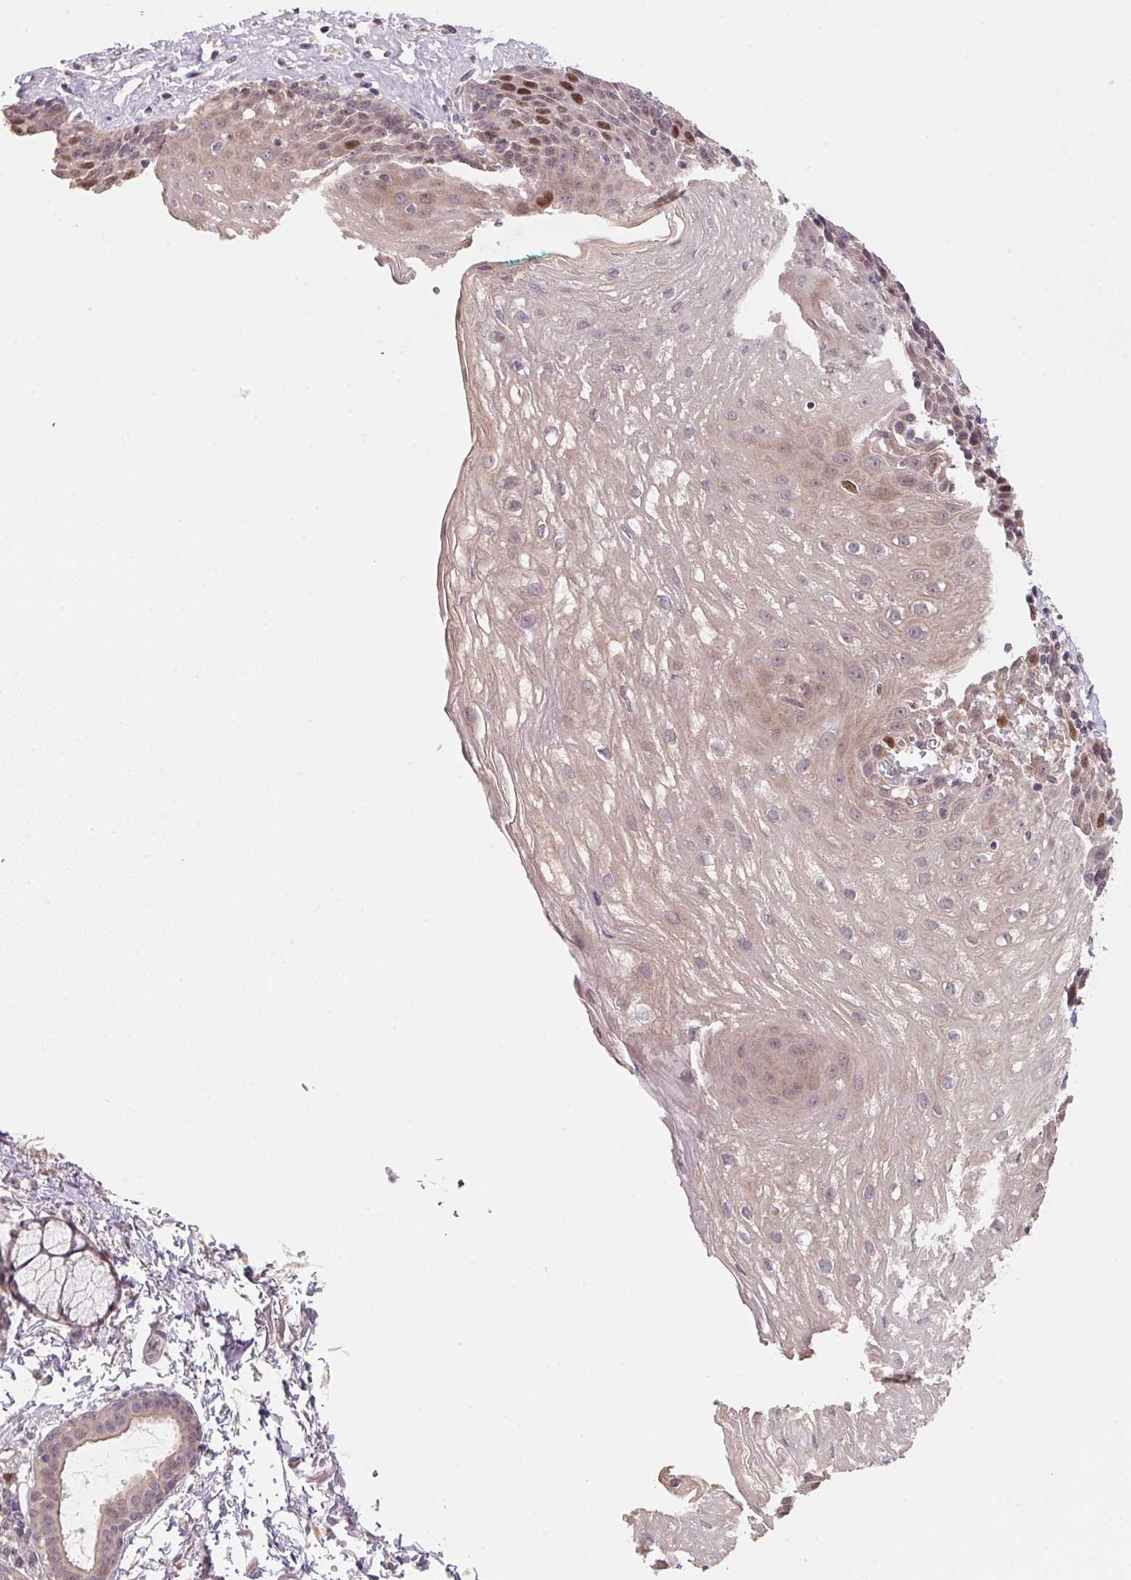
{"staining": {"intensity": "strong", "quantity": "<25%", "location": "nuclear"}, "tissue": "esophagus", "cell_type": "Squamous epithelial cells", "image_type": "normal", "snomed": [{"axis": "morphology", "description": "Normal tissue, NOS"}, {"axis": "topography", "description": "Esophagus"}], "caption": "A brown stain shows strong nuclear positivity of a protein in squamous epithelial cells of benign esophagus. (Brightfield microscopy of DAB IHC at high magnification).", "gene": "KIFC1", "patient": {"sex": "female", "age": 81}}